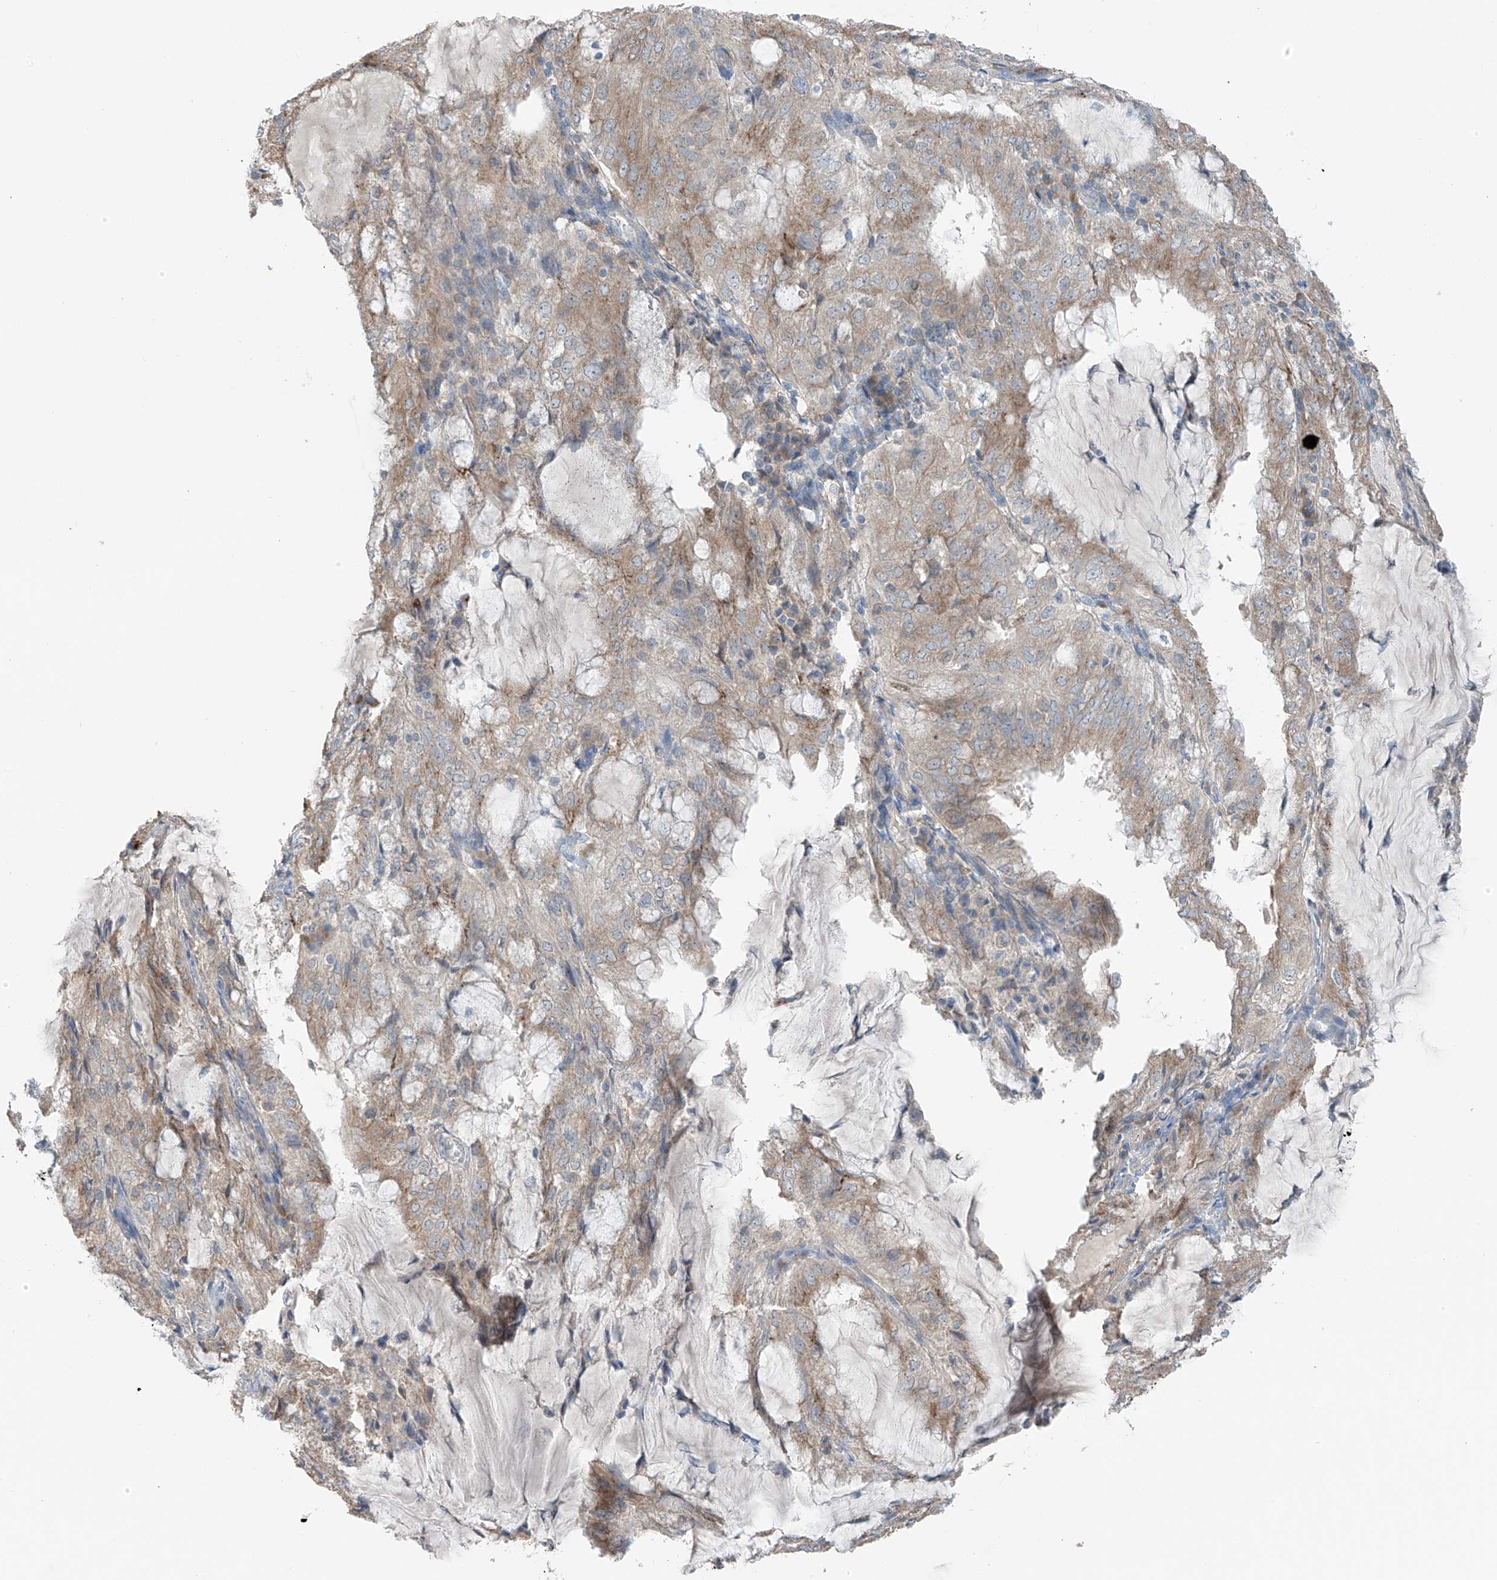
{"staining": {"intensity": "weak", "quantity": "<25%", "location": "cytoplasmic/membranous"}, "tissue": "endometrial cancer", "cell_type": "Tumor cells", "image_type": "cancer", "snomed": [{"axis": "morphology", "description": "Adenocarcinoma, NOS"}, {"axis": "topography", "description": "Endometrium"}], "caption": "A photomicrograph of endometrial adenocarcinoma stained for a protein demonstrates no brown staining in tumor cells.", "gene": "GALNTL6", "patient": {"sex": "female", "age": 81}}